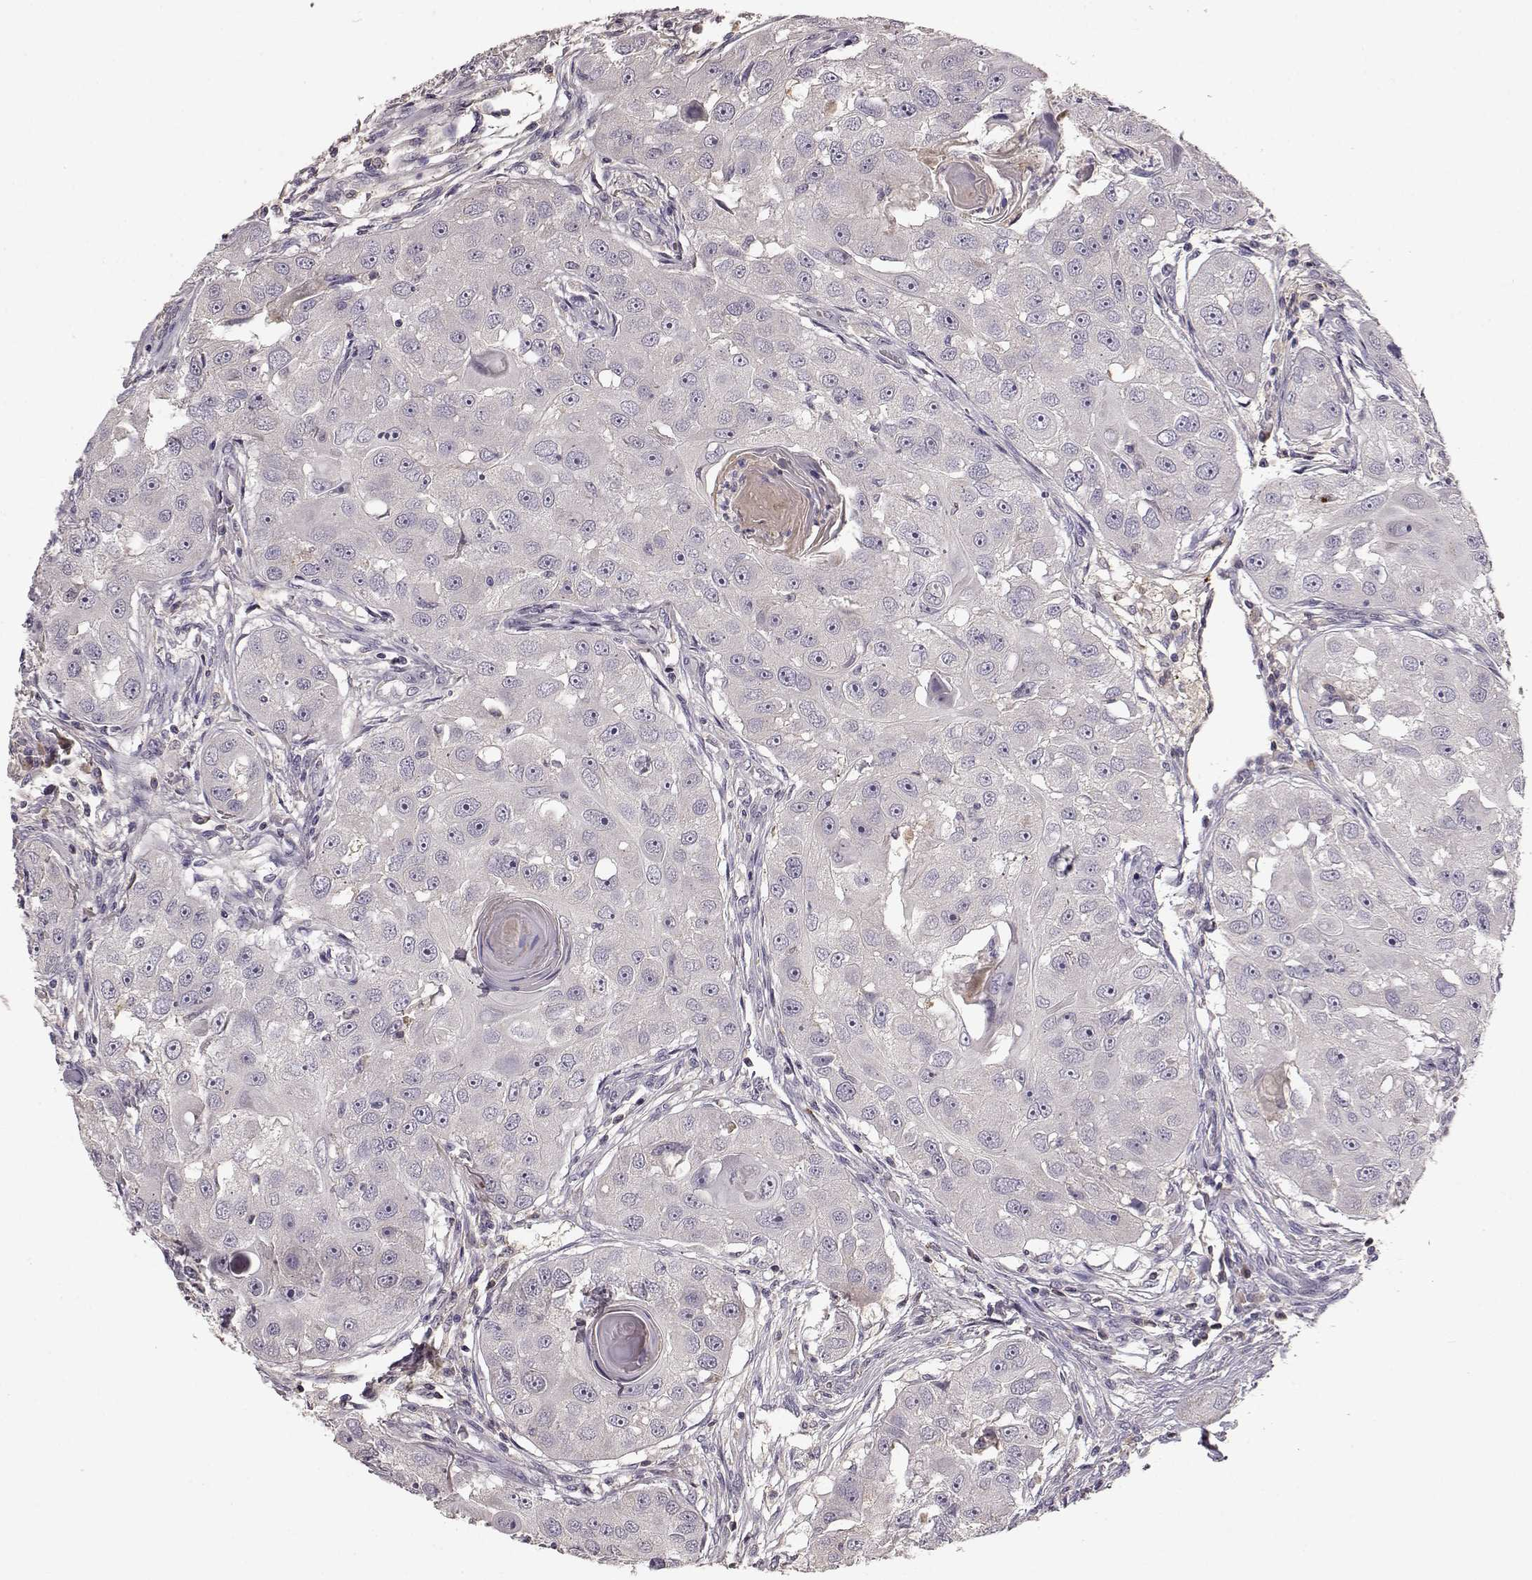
{"staining": {"intensity": "negative", "quantity": "none", "location": "none"}, "tissue": "head and neck cancer", "cell_type": "Tumor cells", "image_type": "cancer", "snomed": [{"axis": "morphology", "description": "Squamous cell carcinoma, NOS"}, {"axis": "topography", "description": "Head-Neck"}], "caption": "Image shows no protein expression in tumor cells of head and neck squamous cell carcinoma tissue.", "gene": "YJEFN3", "patient": {"sex": "male", "age": 51}}